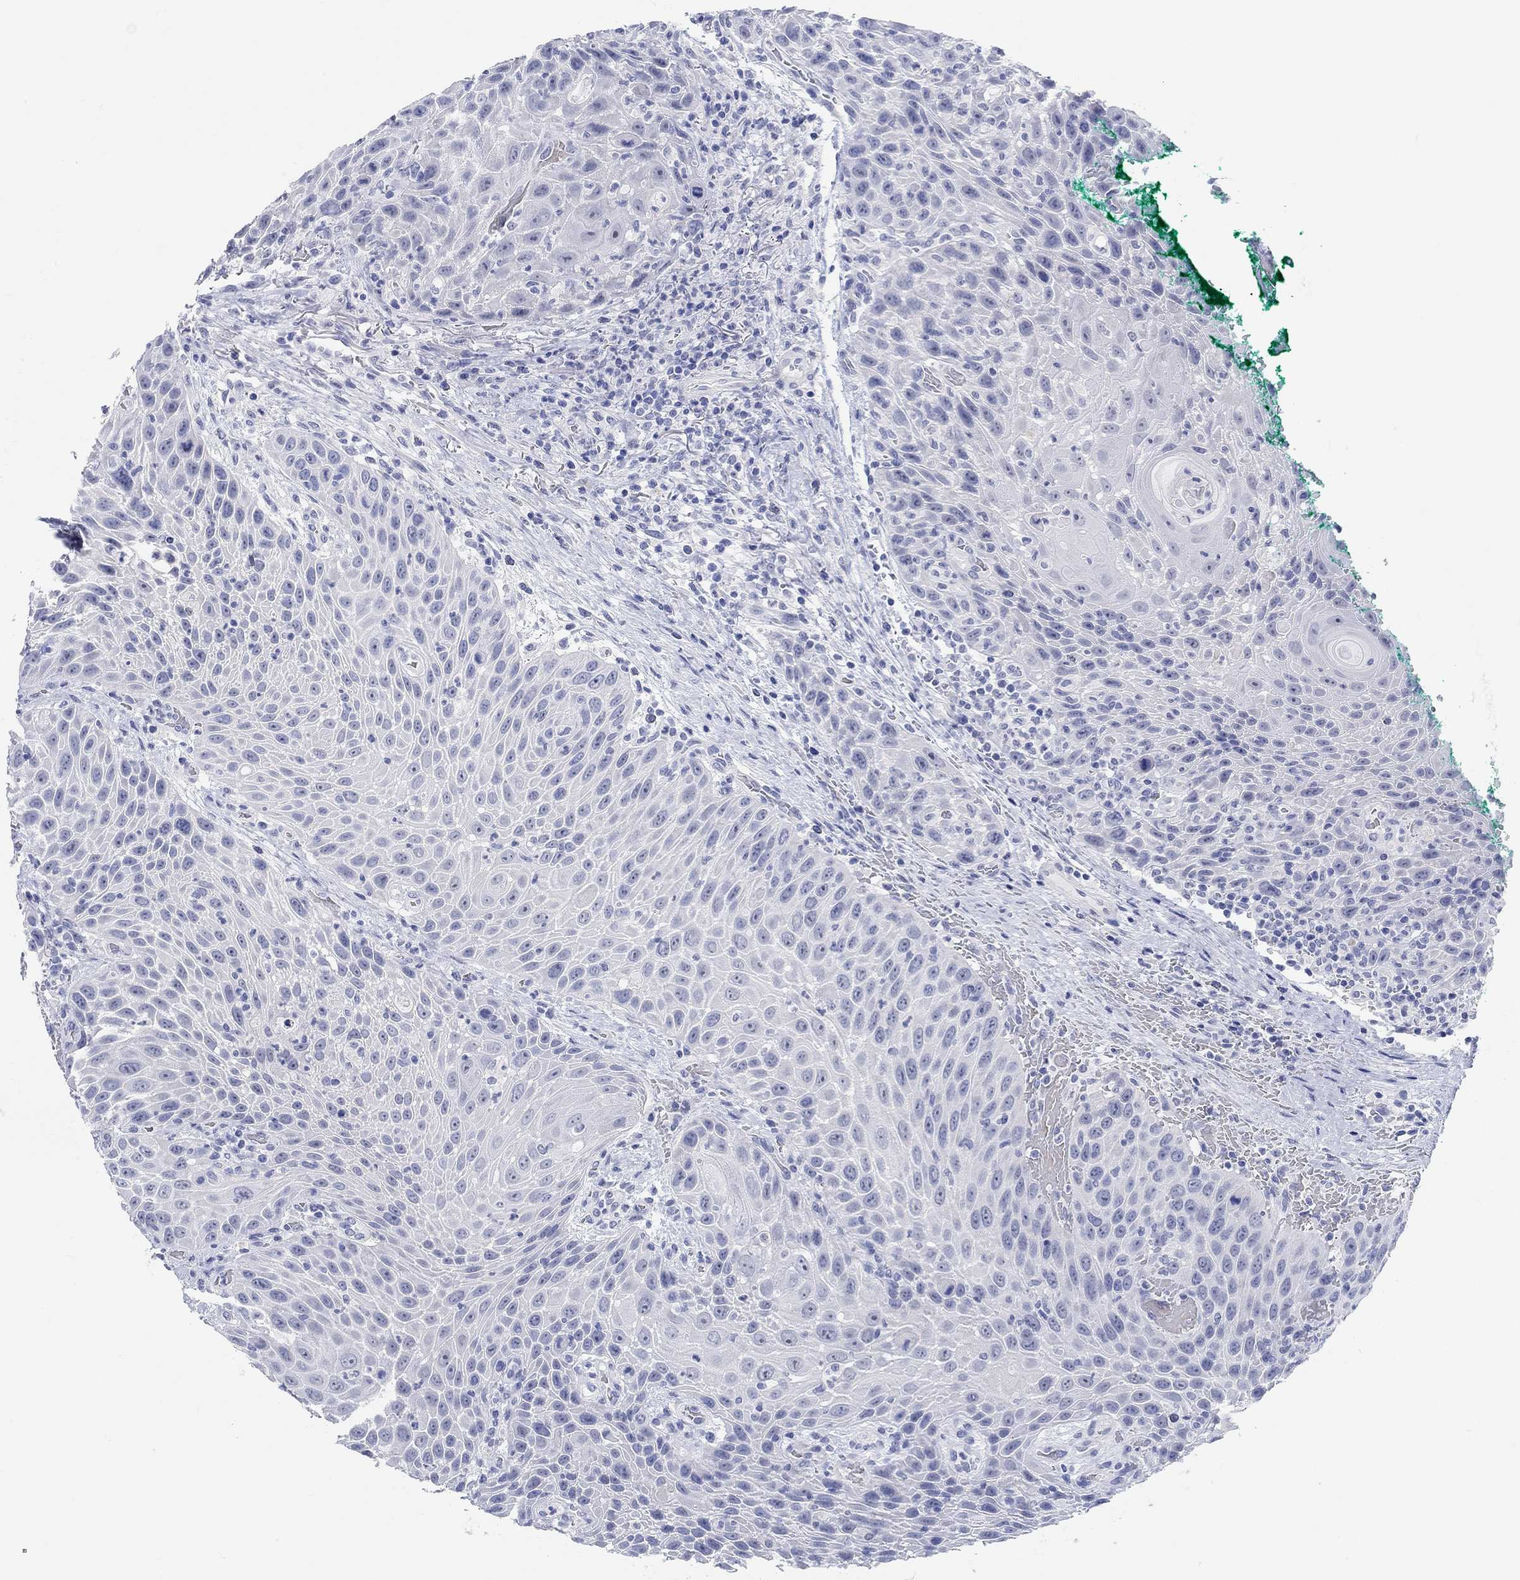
{"staining": {"intensity": "negative", "quantity": "none", "location": "none"}, "tissue": "head and neck cancer", "cell_type": "Tumor cells", "image_type": "cancer", "snomed": [{"axis": "morphology", "description": "Squamous cell carcinoma, NOS"}, {"axis": "topography", "description": "Head-Neck"}], "caption": "Head and neck cancer stained for a protein using immunohistochemistry (IHC) displays no expression tumor cells.", "gene": "GRIA3", "patient": {"sex": "male", "age": 69}}